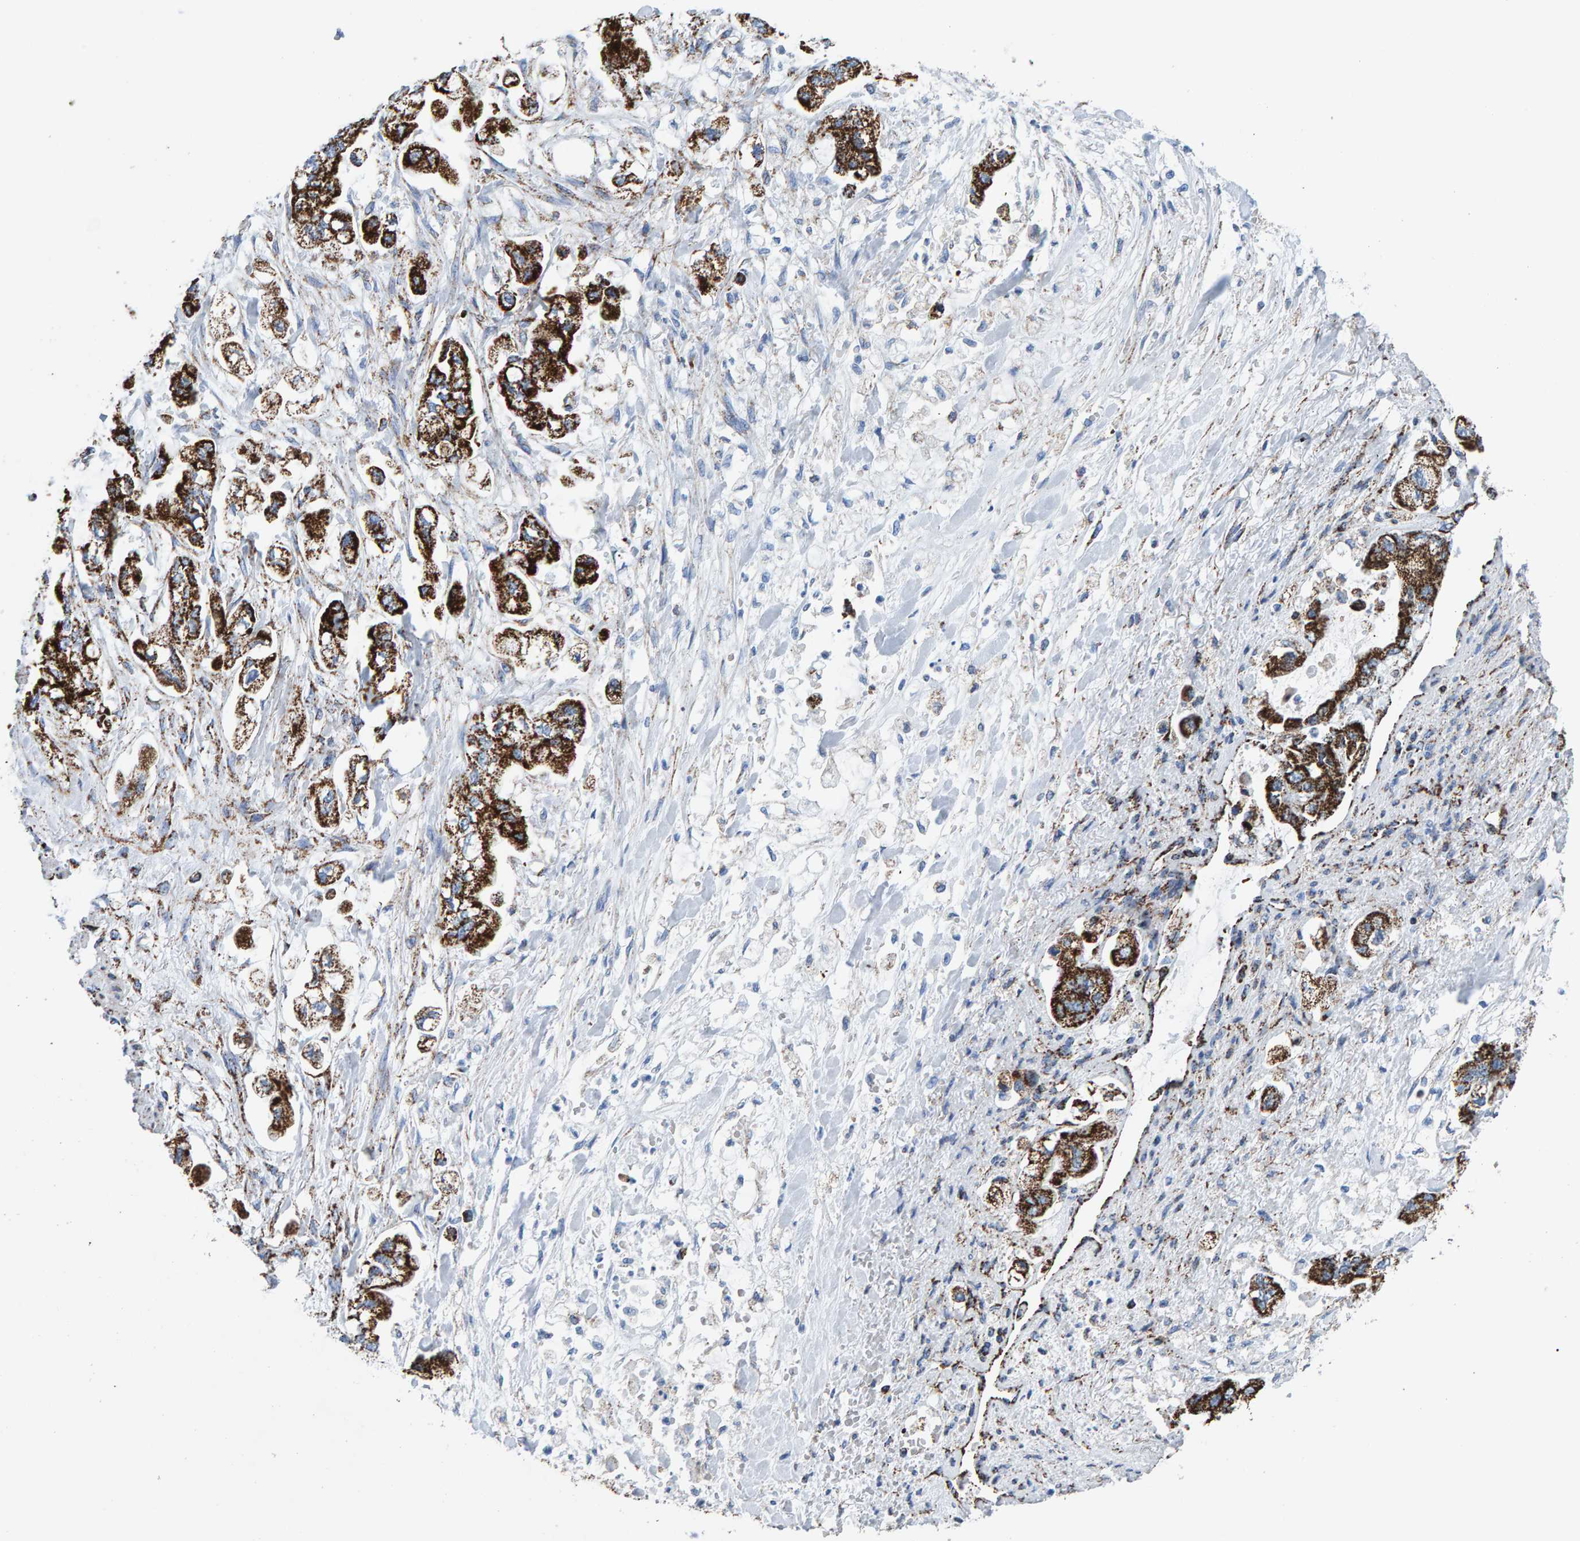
{"staining": {"intensity": "strong", "quantity": ">75%", "location": "cytoplasmic/membranous"}, "tissue": "stomach cancer", "cell_type": "Tumor cells", "image_type": "cancer", "snomed": [{"axis": "morphology", "description": "Normal tissue, NOS"}, {"axis": "morphology", "description": "Adenocarcinoma, NOS"}, {"axis": "topography", "description": "Stomach"}], "caption": "Human stomach cancer stained with a brown dye exhibits strong cytoplasmic/membranous positive expression in approximately >75% of tumor cells.", "gene": "ENSG00000262660", "patient": {"sex": "male", "age": 62}}